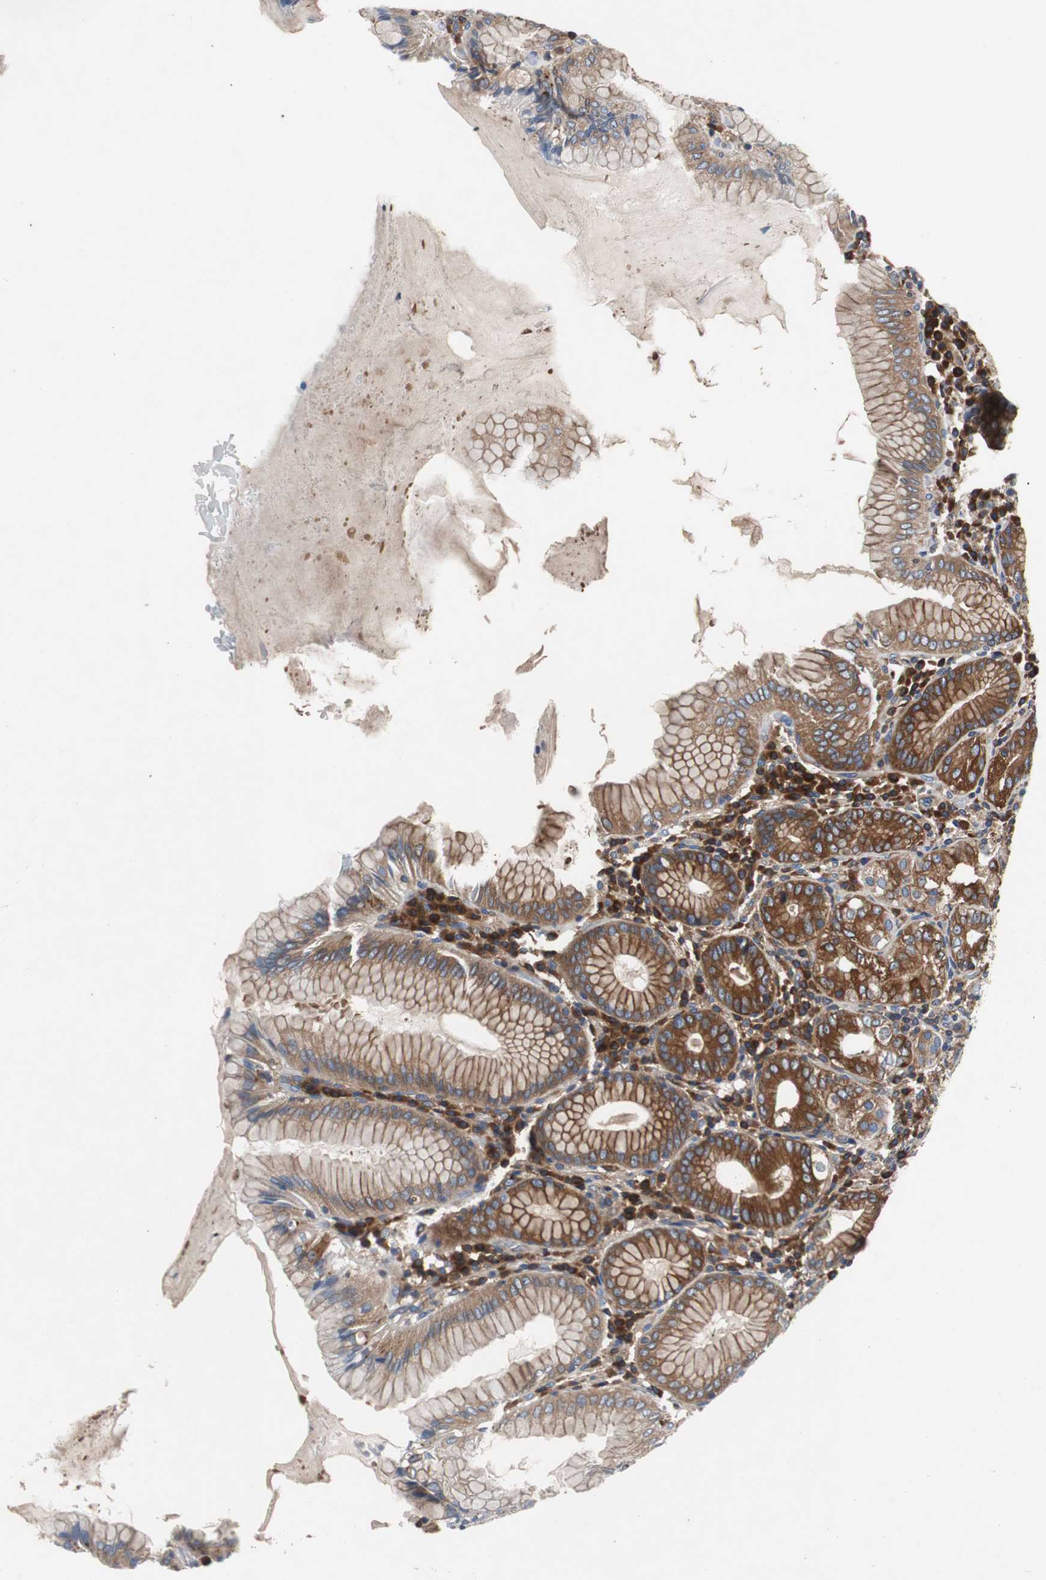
{"staining": {"intensity": "strong", "quantity": ">75%", "location": "cytoplasmic/membranous"}, "tissue": "stomach", "cell_type": "Glandular cells", "image_type": "normal", "snomed": [{"axis": "morphology", "description": "Normal tissue, NOS"}, {"axis": "topography", "description": "Stomach, lower"}], "caption": "The photomicrograph exhibits staining of normal stomach, revealing strong cytoplasmic/membranous protein positivity (brown color) within glandular cells.", "gene": "GYS1", "patient": {"sex": "female", "age": 76}}